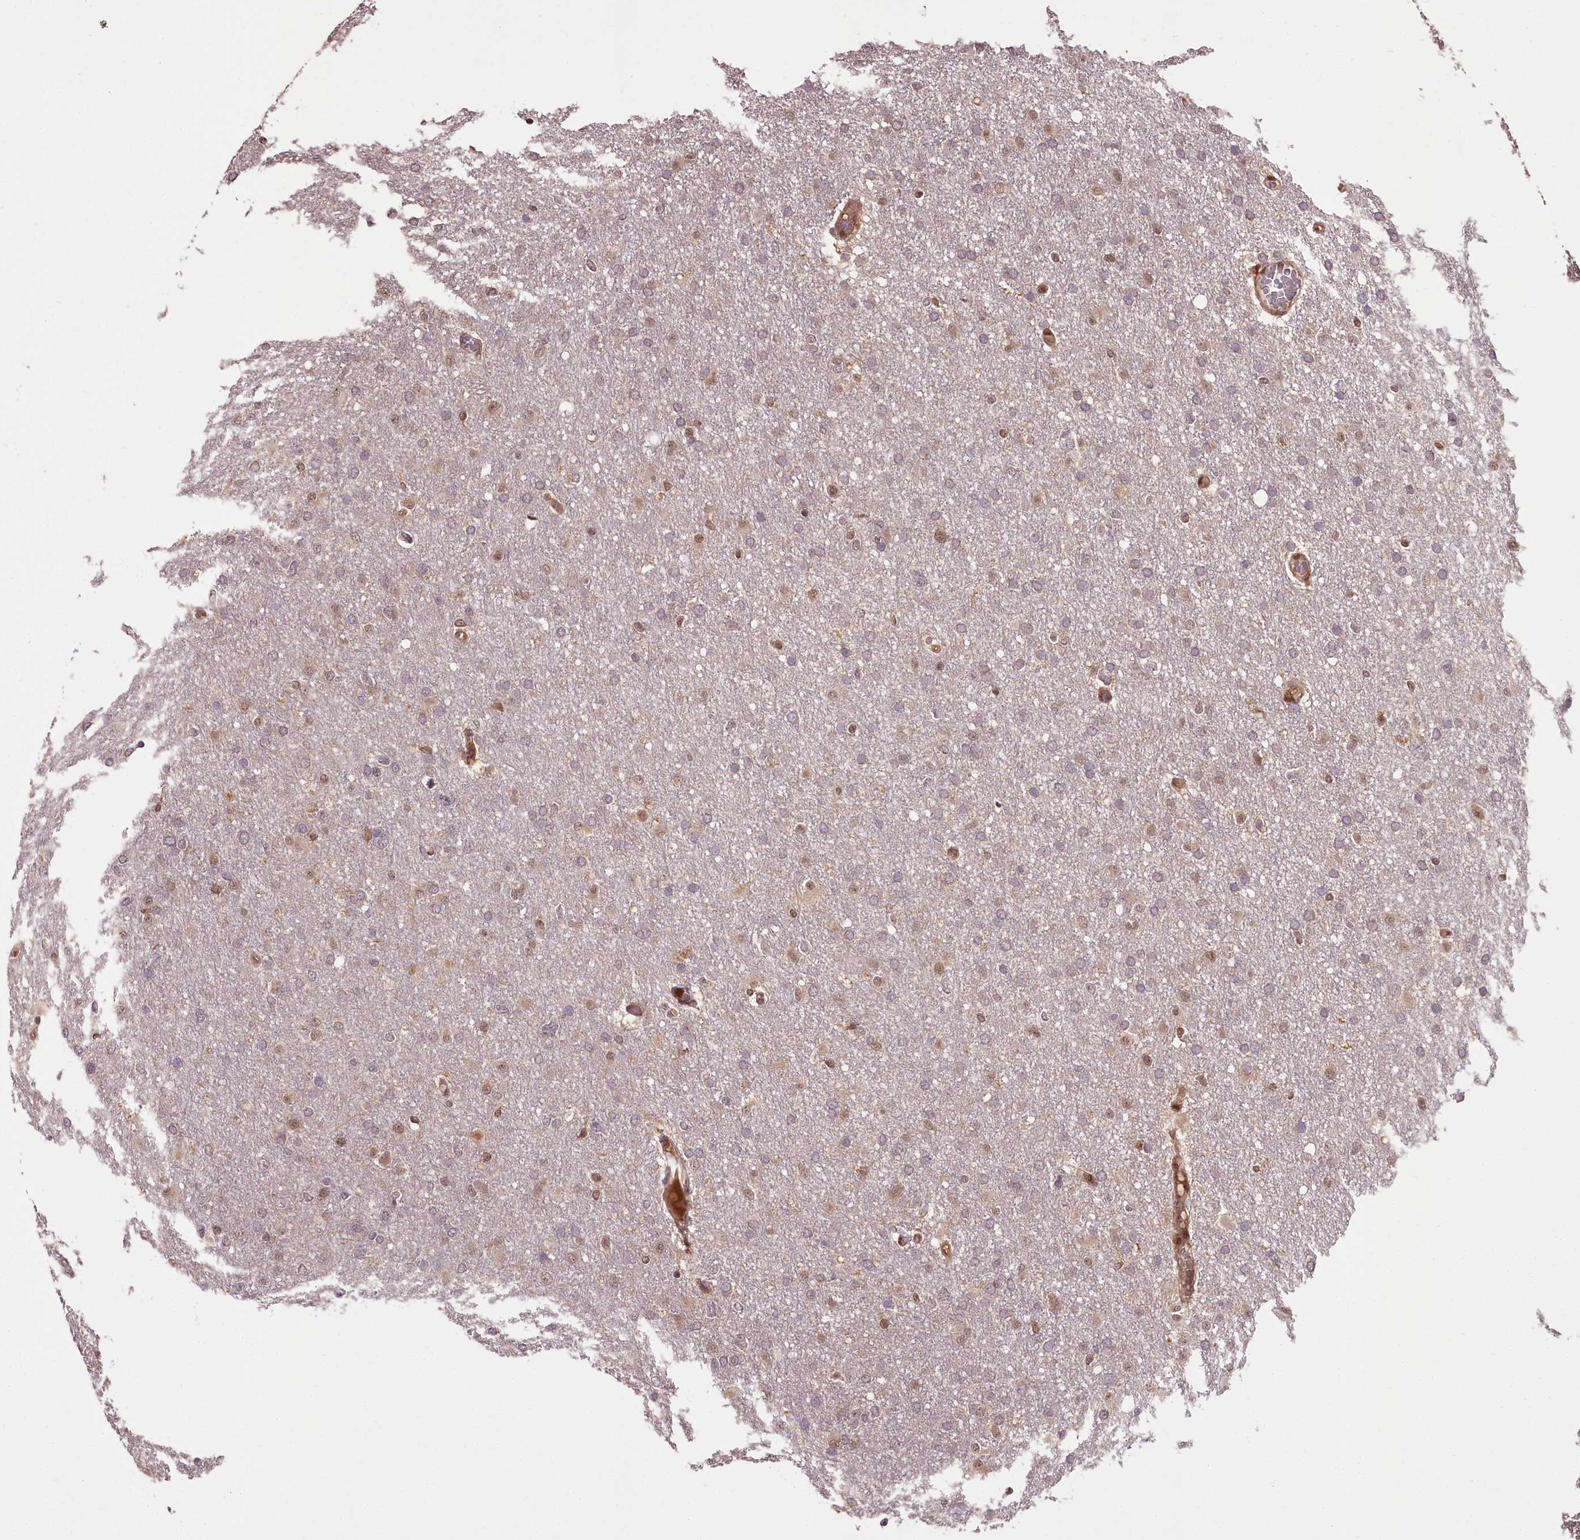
{"staining": {"intensity": "moderate", "quantity": "<25%", "location": "nuclear"}, "tissue": "glioma", "cell_type": "Tumor cells", "image_type": "cancer", "snomed": [{"axis": "morphology", "description": "Glioma, malignant, High grade"}, {"axis": "topography", "description": "Cerebral cortex"}], "caption": "Malignant glioma (high-grade) stained for a protein demonstrates moderate nuclear positivity in tumor cells. Nuclei are stained in blue.", "gene": "NPRL2", "patient": {"sex": "female", "age": 36}}